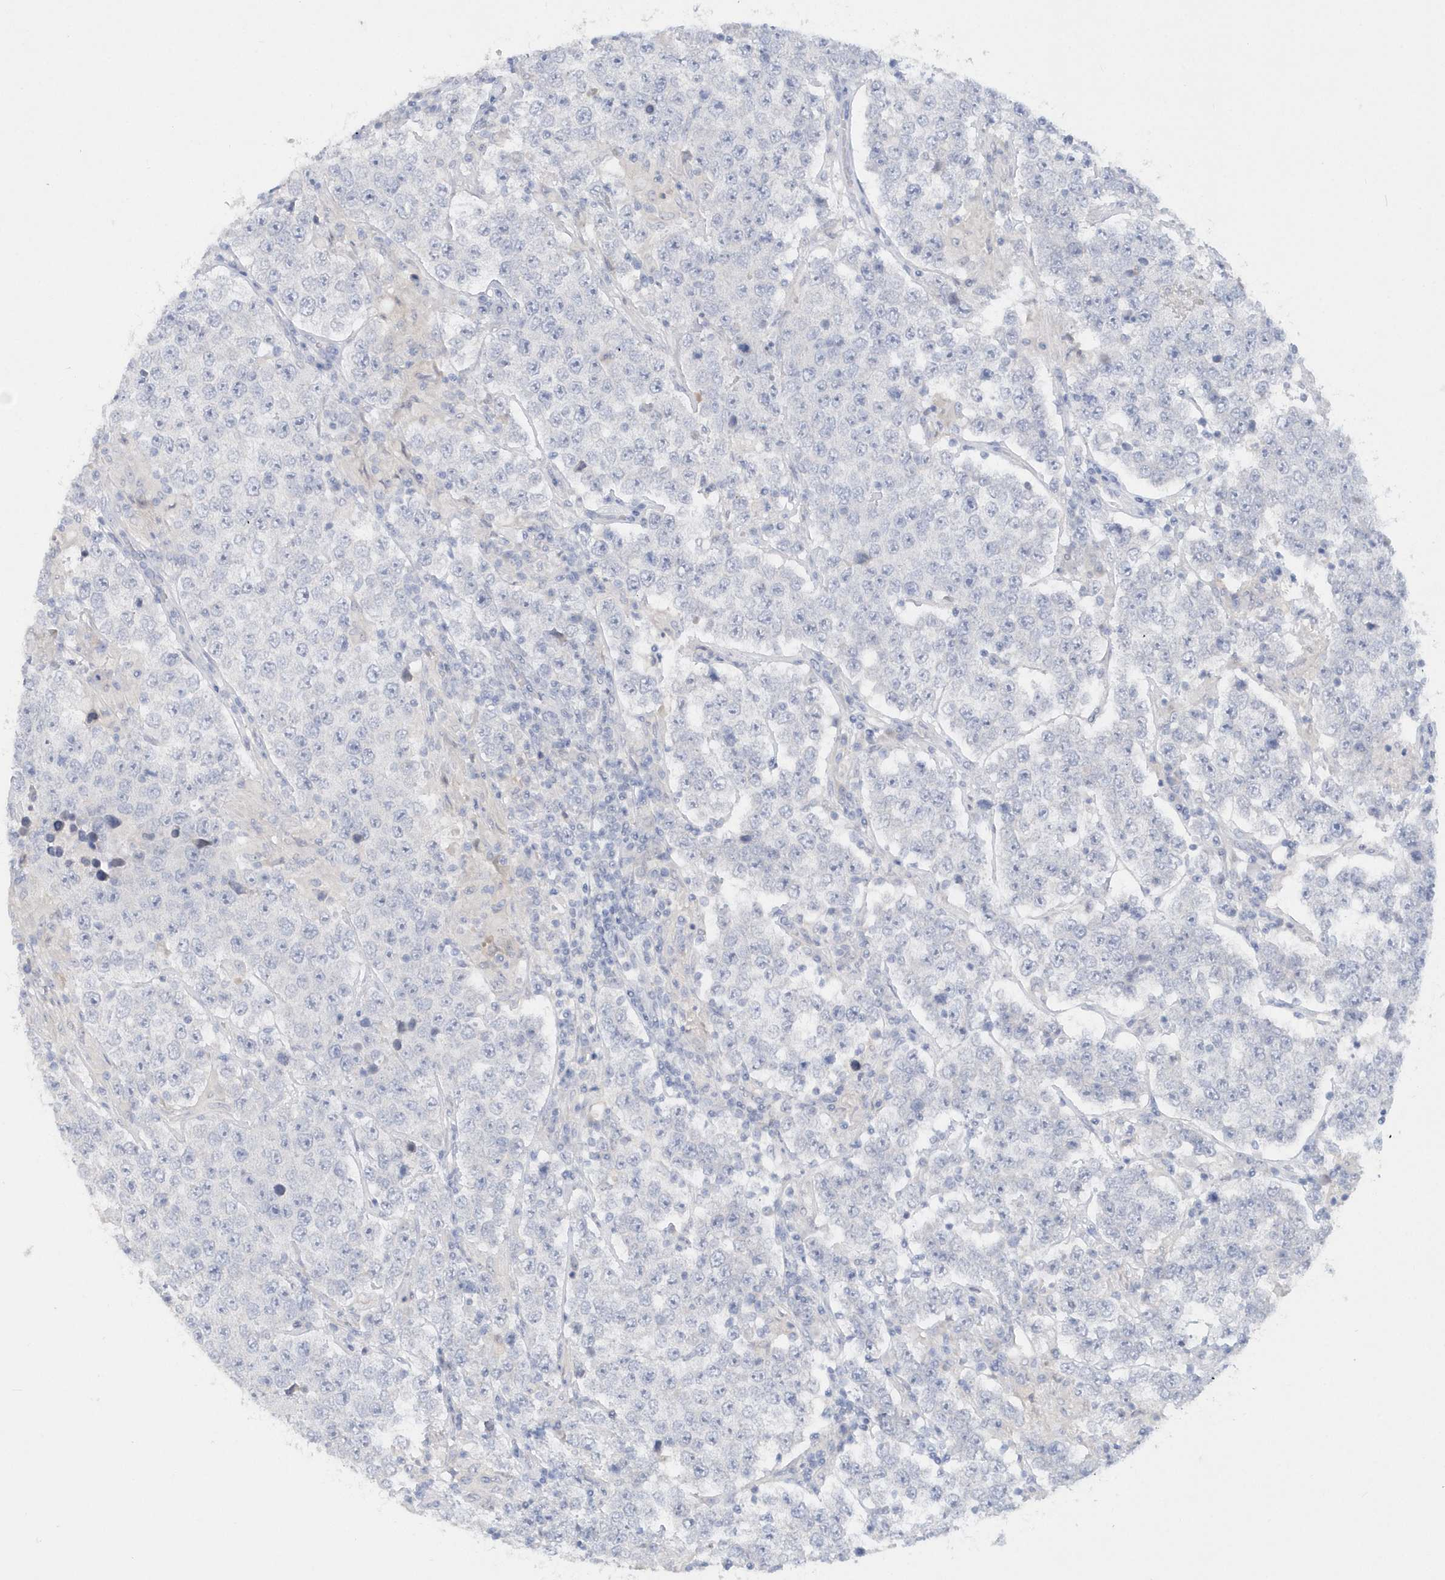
{"staining": {"intensity": "negative", "quantity": "none", "location": "none"}, "tissue": "testis cancer", "cell_type": "Tumor cells", "image_type": "cancer", "snomed": [{"axis": "morphology", "description": "Normal tissue, NOS"}, {"axis": "morphology", "description": "Urothelial carcinoma, High grade"}, {"axis": "morphology", "description": "Seminoma, NOS"}, {"axis": "morphology", "description": "Carcinoma, Embryonal, NOS"}, {"axis": "topography", "description": "Urinary bladder"}, {"axis": "topography", "description": "Testis"}], "caption": "Immunohistochemistry histopathology image of neoplastic tissue: human testis cancer (seminoma) stained with DAB (3,3'-diaminobenzidine) reveals no significant protein positivity in tumor cells.", "gene": "RPE", "patient": {"sex": "male", "age": 41}}